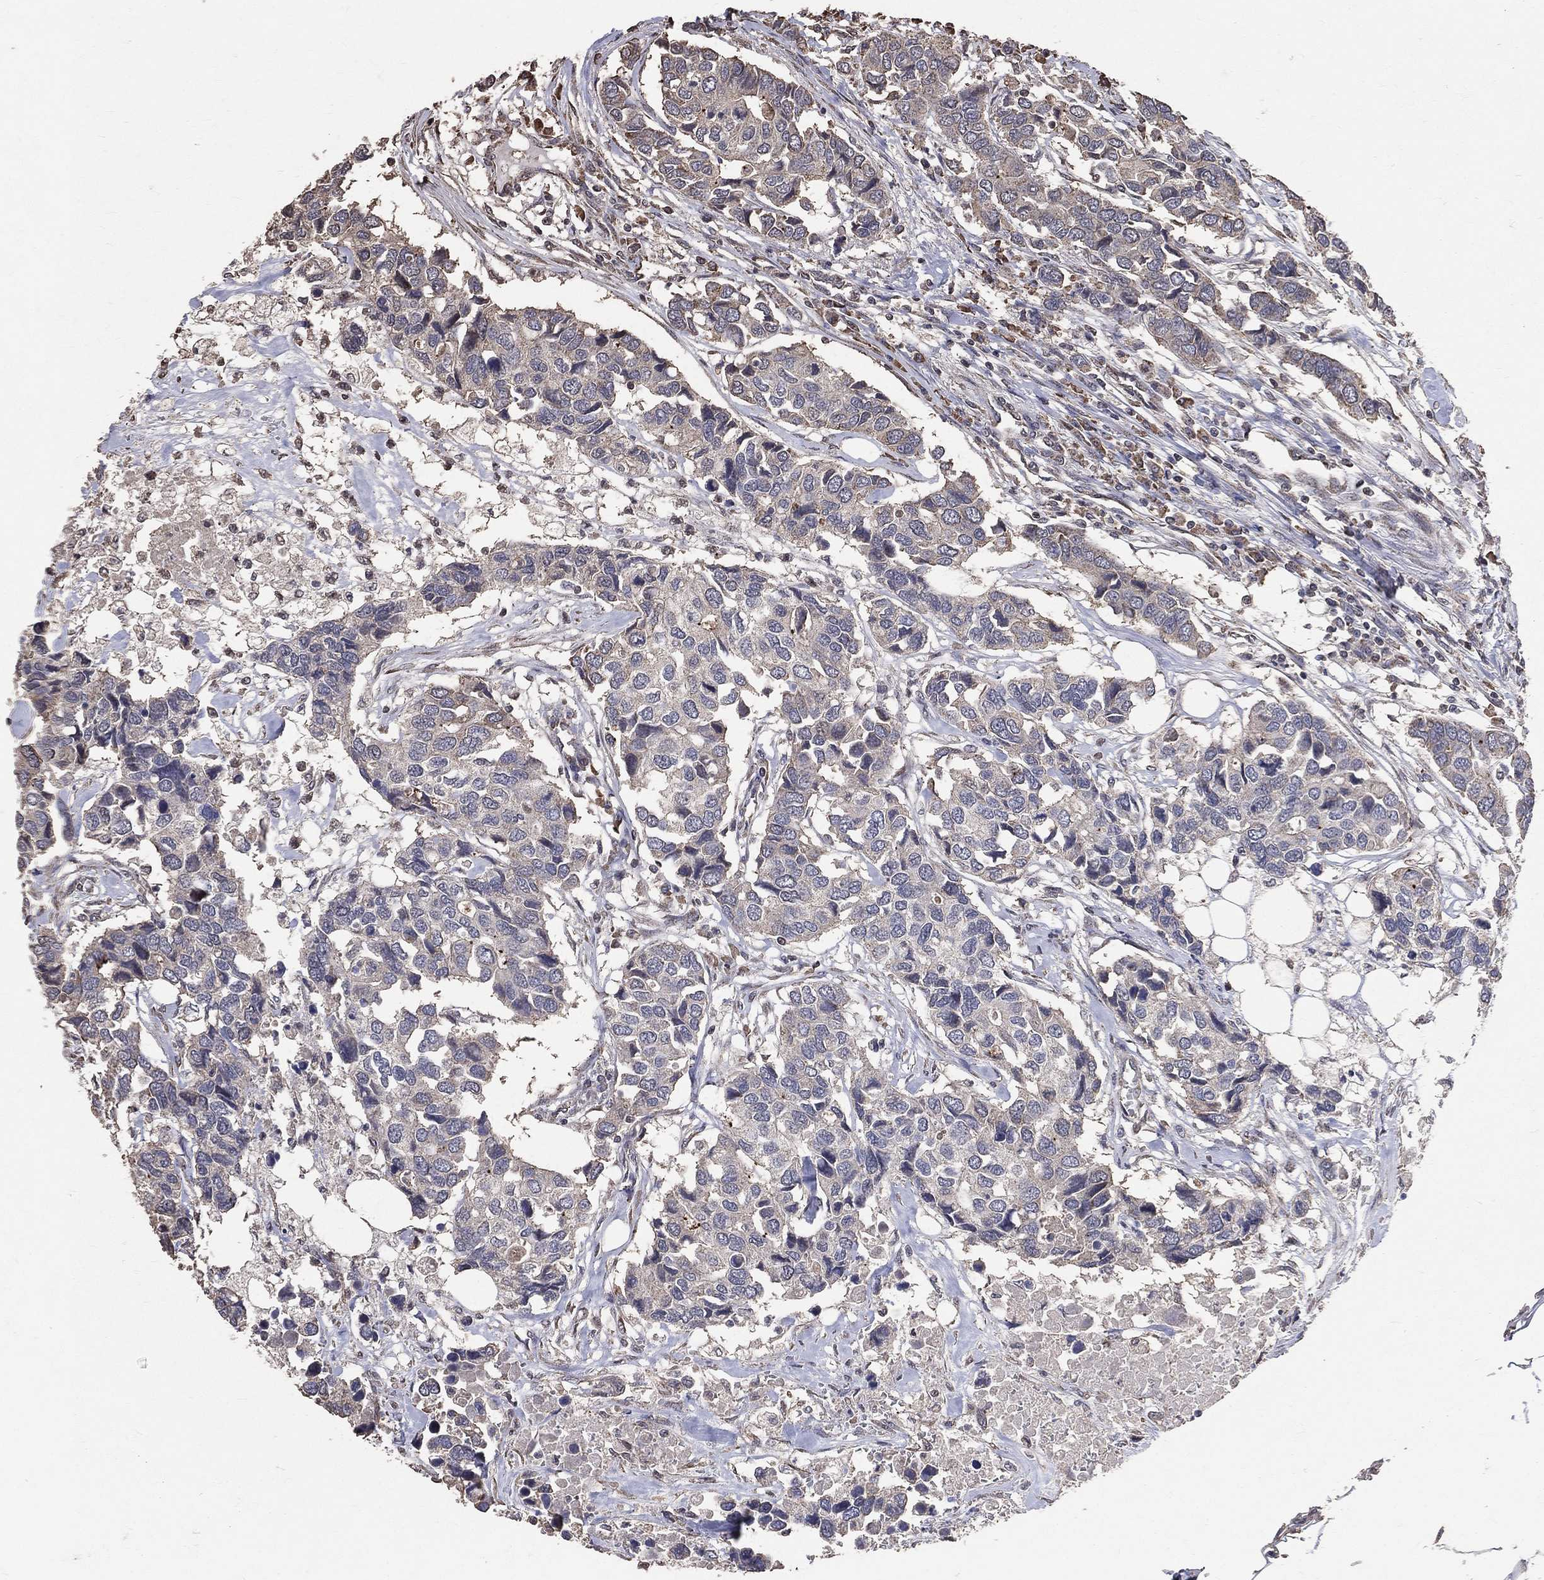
{"staining": {"intensity": "weak", "quantity": "<25%", "location": "cytoplasmic/membranous"}, "tissue": "breast cancer", "cell_type": "Tumor cells", "image_type": "cancer", "snomed": [{"axis": "morphology", "description": "Duct carcinoma"}, {"axis": "topography", "description": "Breast"}], "caption": "High magnification brightfield microscopy of breast intraductal carcinoma stained with DAB (3,3'-diaminobenzidine) (brown) and counterstained with hematoxylin (blue): tumor cells show no significant staining.", "gene": "LY6K", "patient": {"sex": "female", "age": 83}}